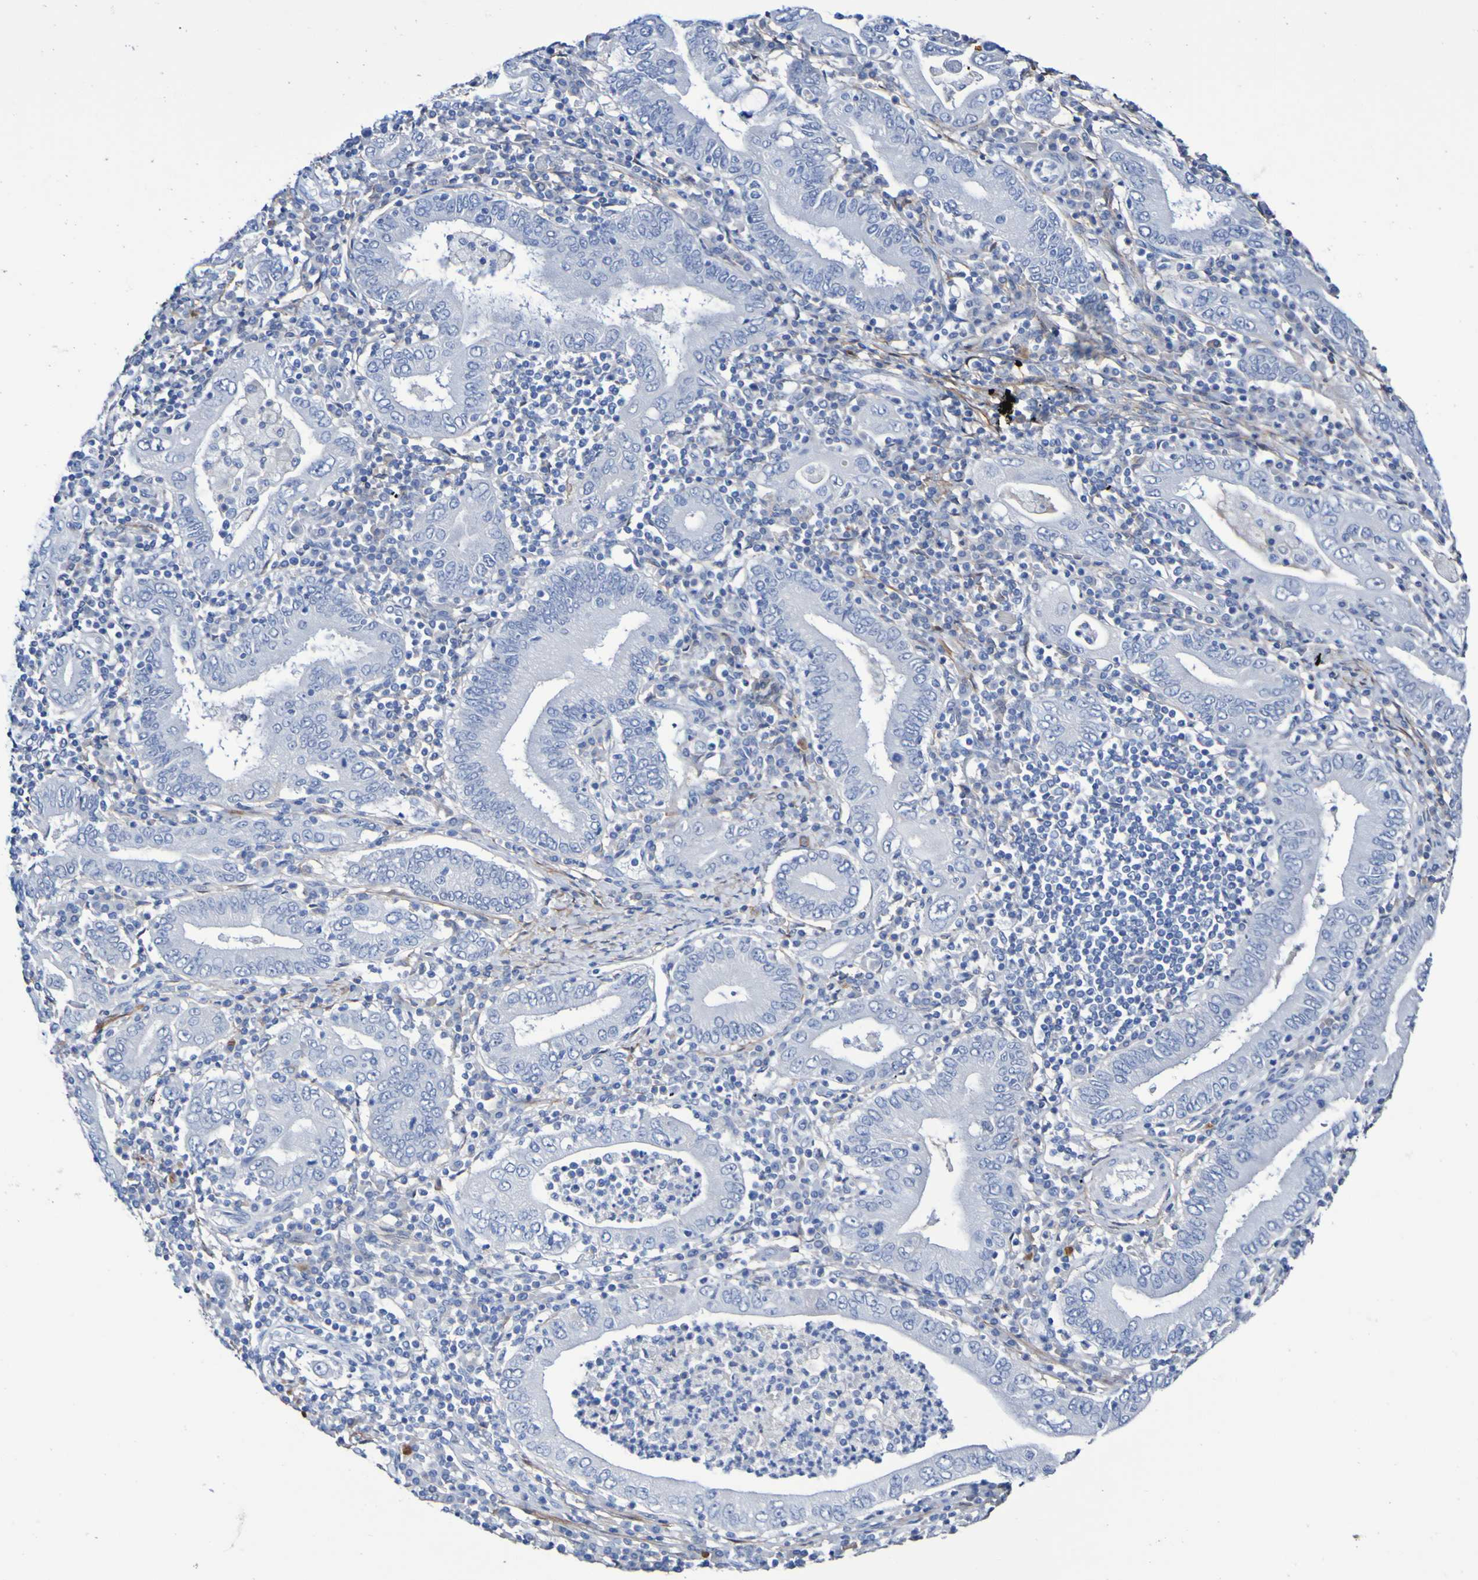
{"staining": {"intensity": "negative", "quantity": "none", "location": "none"}, "tissue": "stomach cancer", "cell_type": "Tumor cells", "image_type": "cancer", "snomed": [{"axis": "morphology", "description": "Normal tissue, NOS"}, {"axis": "morphology", "description": "Adenocarcinoma, NOS"}, {"axis": "topography", "description": "Esophagus"}, {"axis": "topography", "description": "Stomach, upper"}, {"axis": "topography", "description": "Peripheral nerve tissue"}], "caption": "An immunohistochemistry histopathology image of stomach cancer (adenocarcinoma) is shown. There is no staining in tumor cells of stomach cancer (adenocarcinoma). (DAB (3,3'-diaminobenzidine) IHC with hematoxylin counter stain).", "gene": "SGCB", "patient": {"sex": "male", "age": 62}}